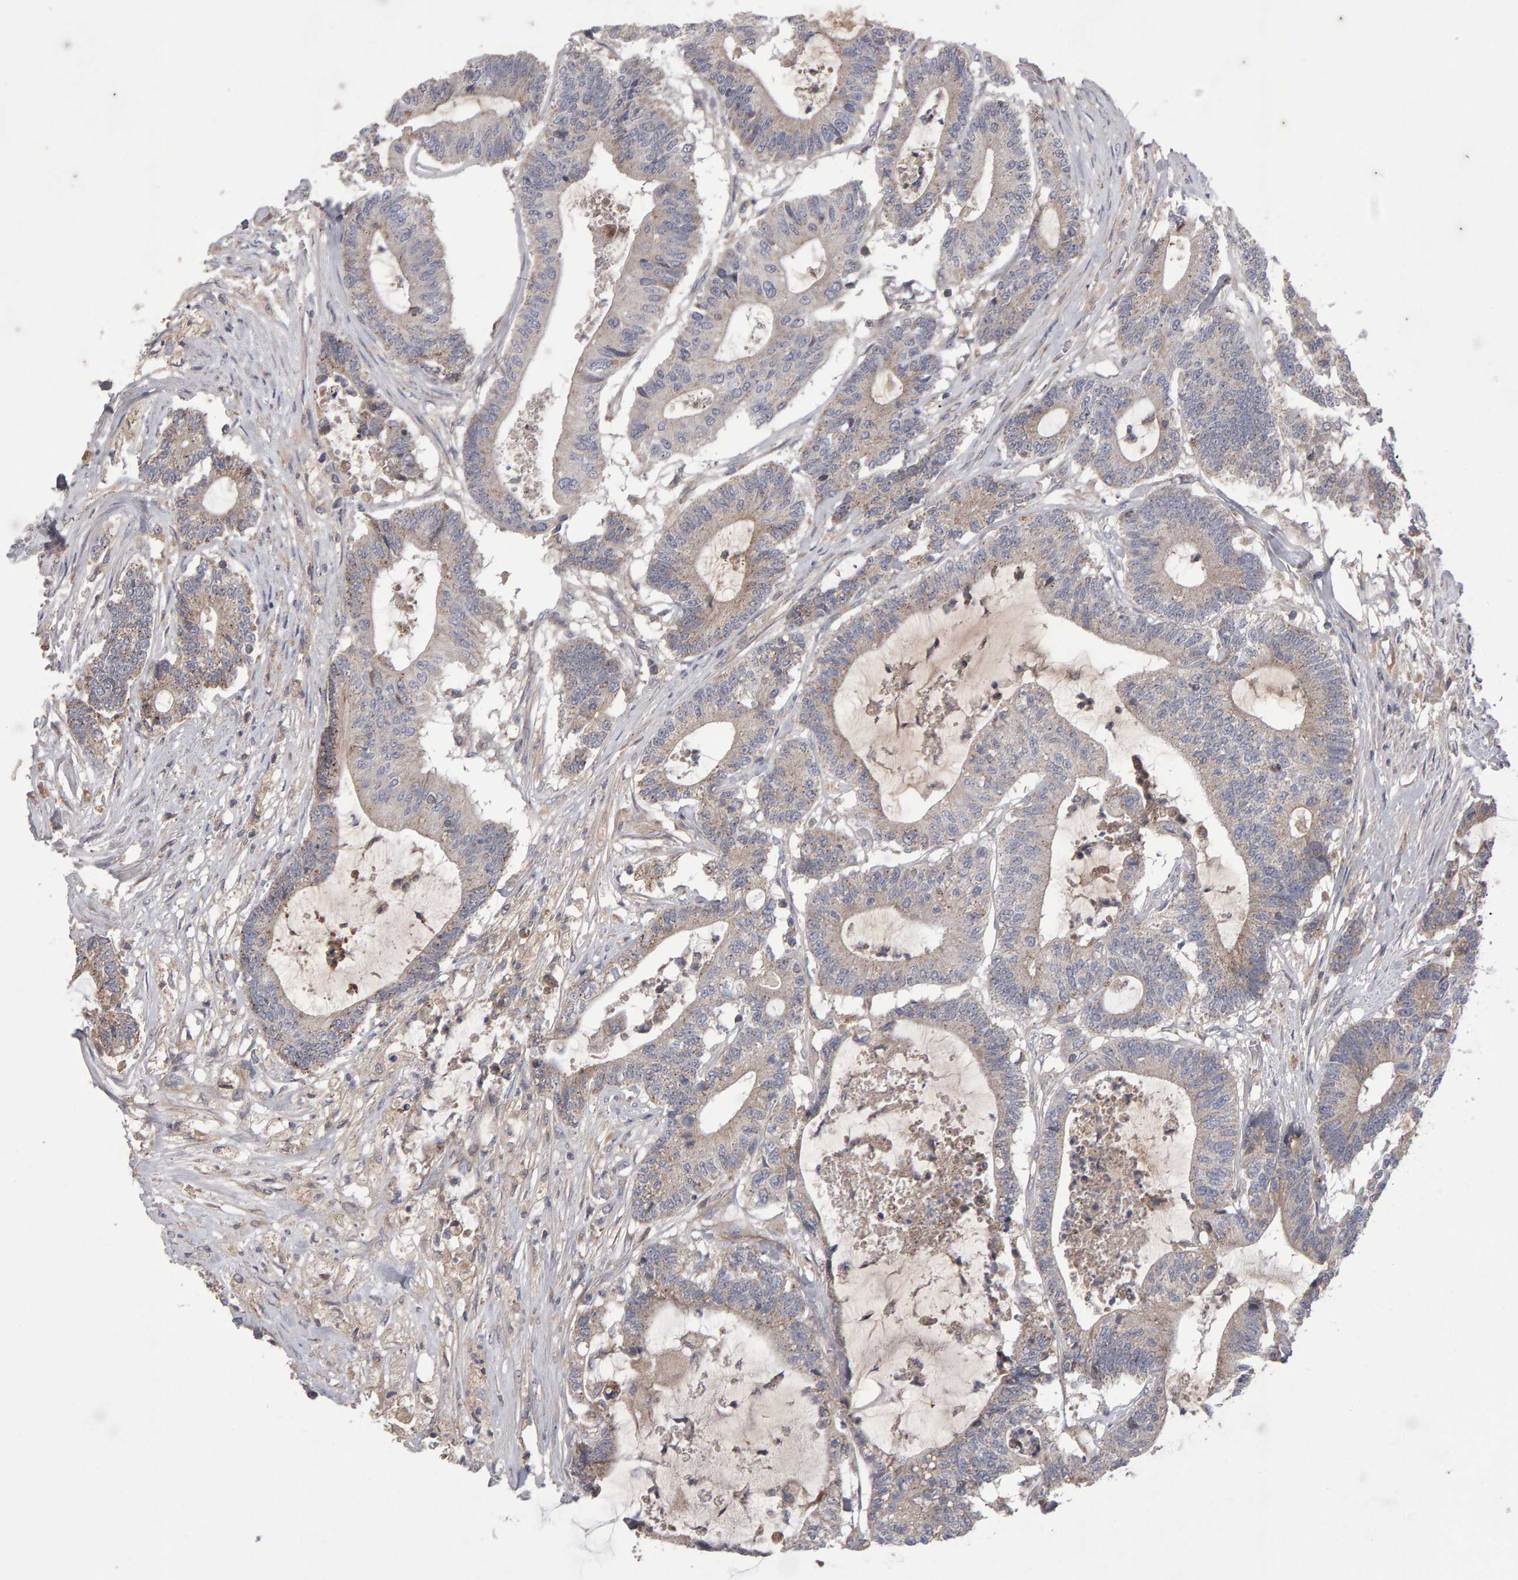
{"staining": {"intensity": "weak", "quantity": "<25%", "location": "cytoplasmic/membranous"}, "tissue": "colorectal cancer", "cell_type": "Tumor cells", "image_type": "cancer", "snomed": [{"axis": "morphology", "description": "Adenocarcinoma, NOS"}, {"axis": "topography", "description": "Colon"}], "caption": "An image of human adenocarcinoma (colorectal) is negative for staining in tumor cells.", "gene": "PGS1", "patient": {"sex": "female", "age": 84}}